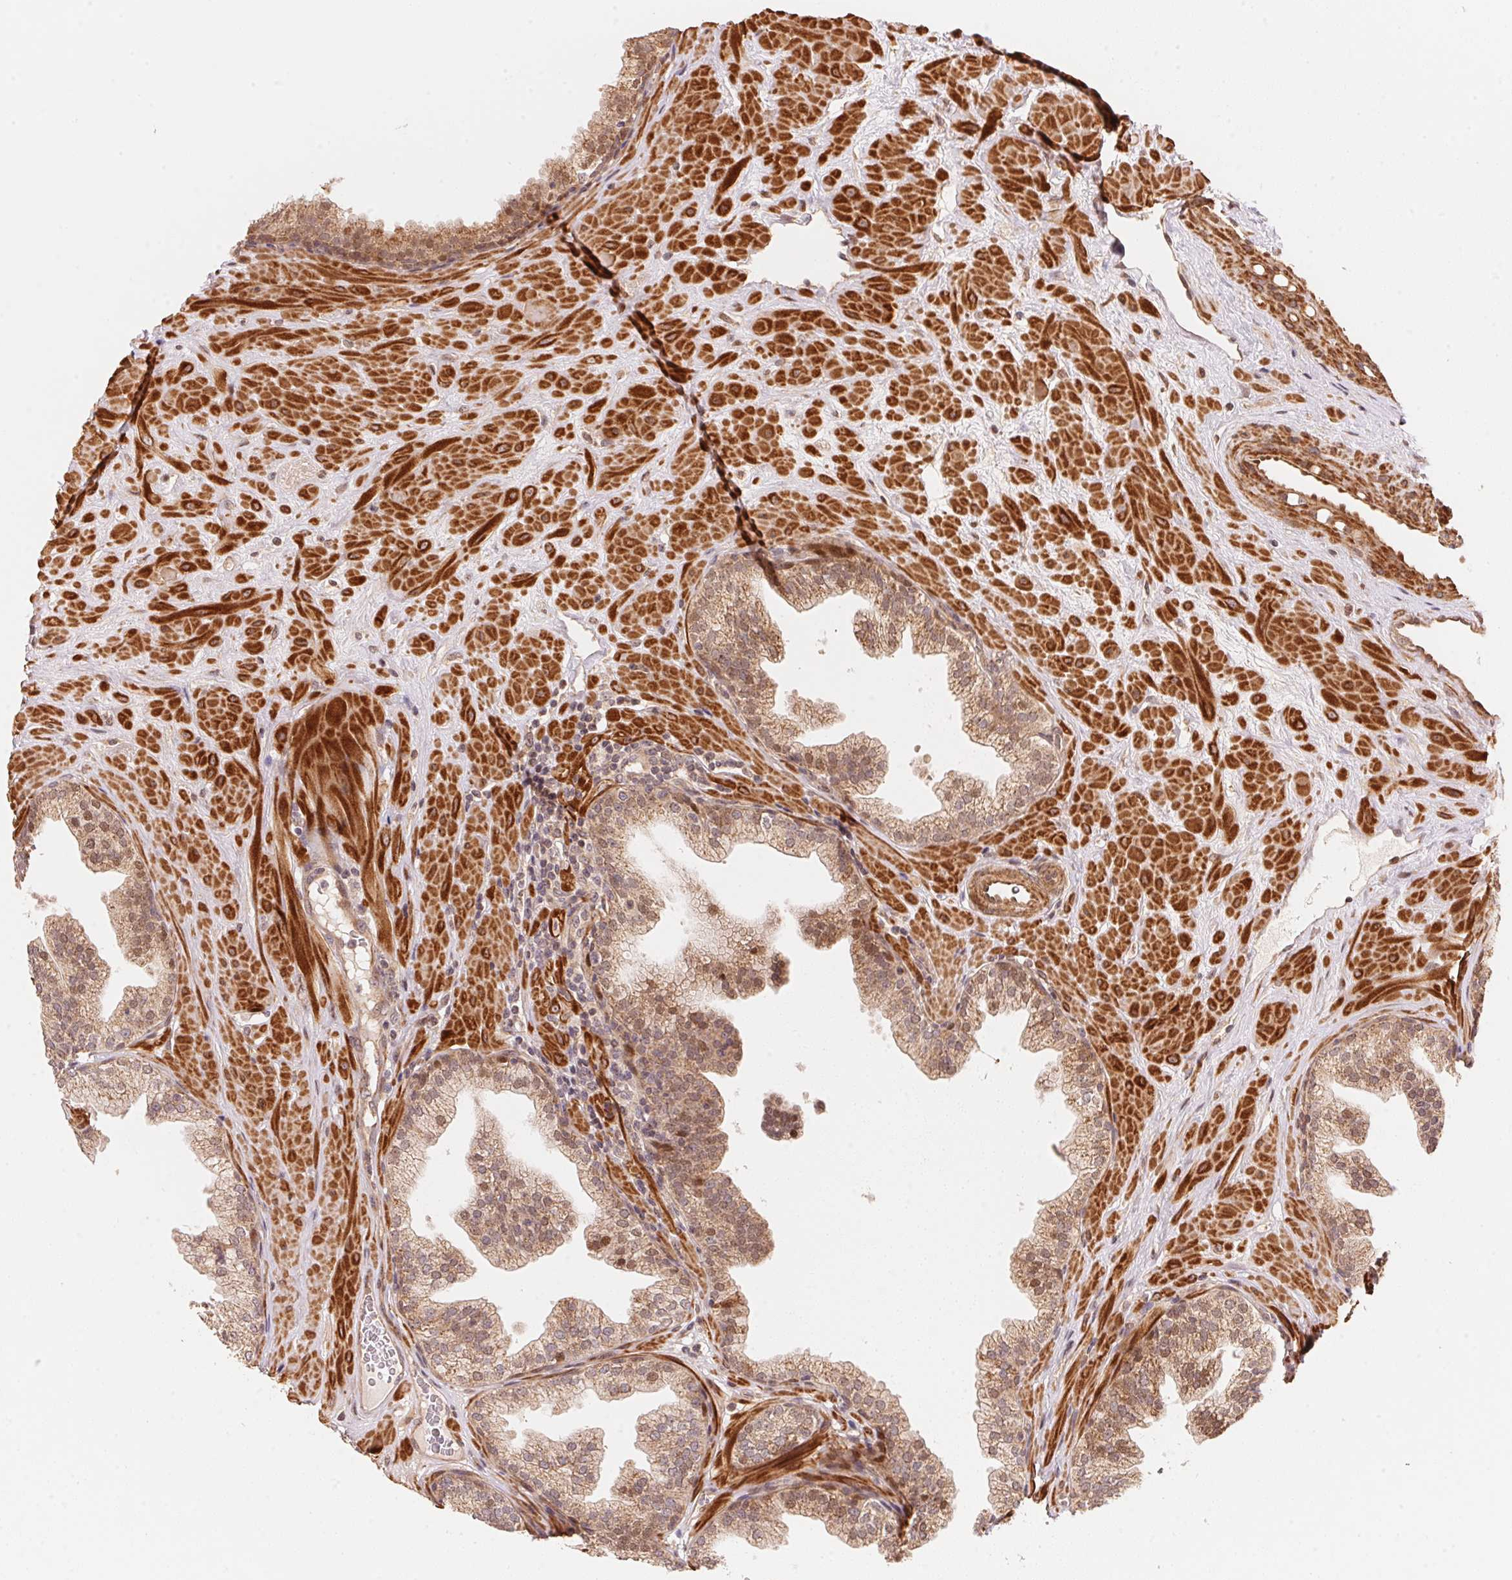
{"staining": {"intensity": "moderate", "quantity": "25%-75%", "location": "cytoplasmic/membranous,nuclear"}, "tissue": "prostate", "cell_type": "Glandular cells", "image_type": "normal", "snomed": [{"axis": "morphology", "description": "Normal tissue, NOS"}, {"axis": "topography", "description": "Prostate"}], "caption": "Protein staining shows moderate cytoplasmic/membranous,nuclear positivity in about 25%-75% of glandular cells in benign prostate. Nuclei are stained in blue.", "gene": "TNIP2", "patient": {"sex": "male", "age": 37}}